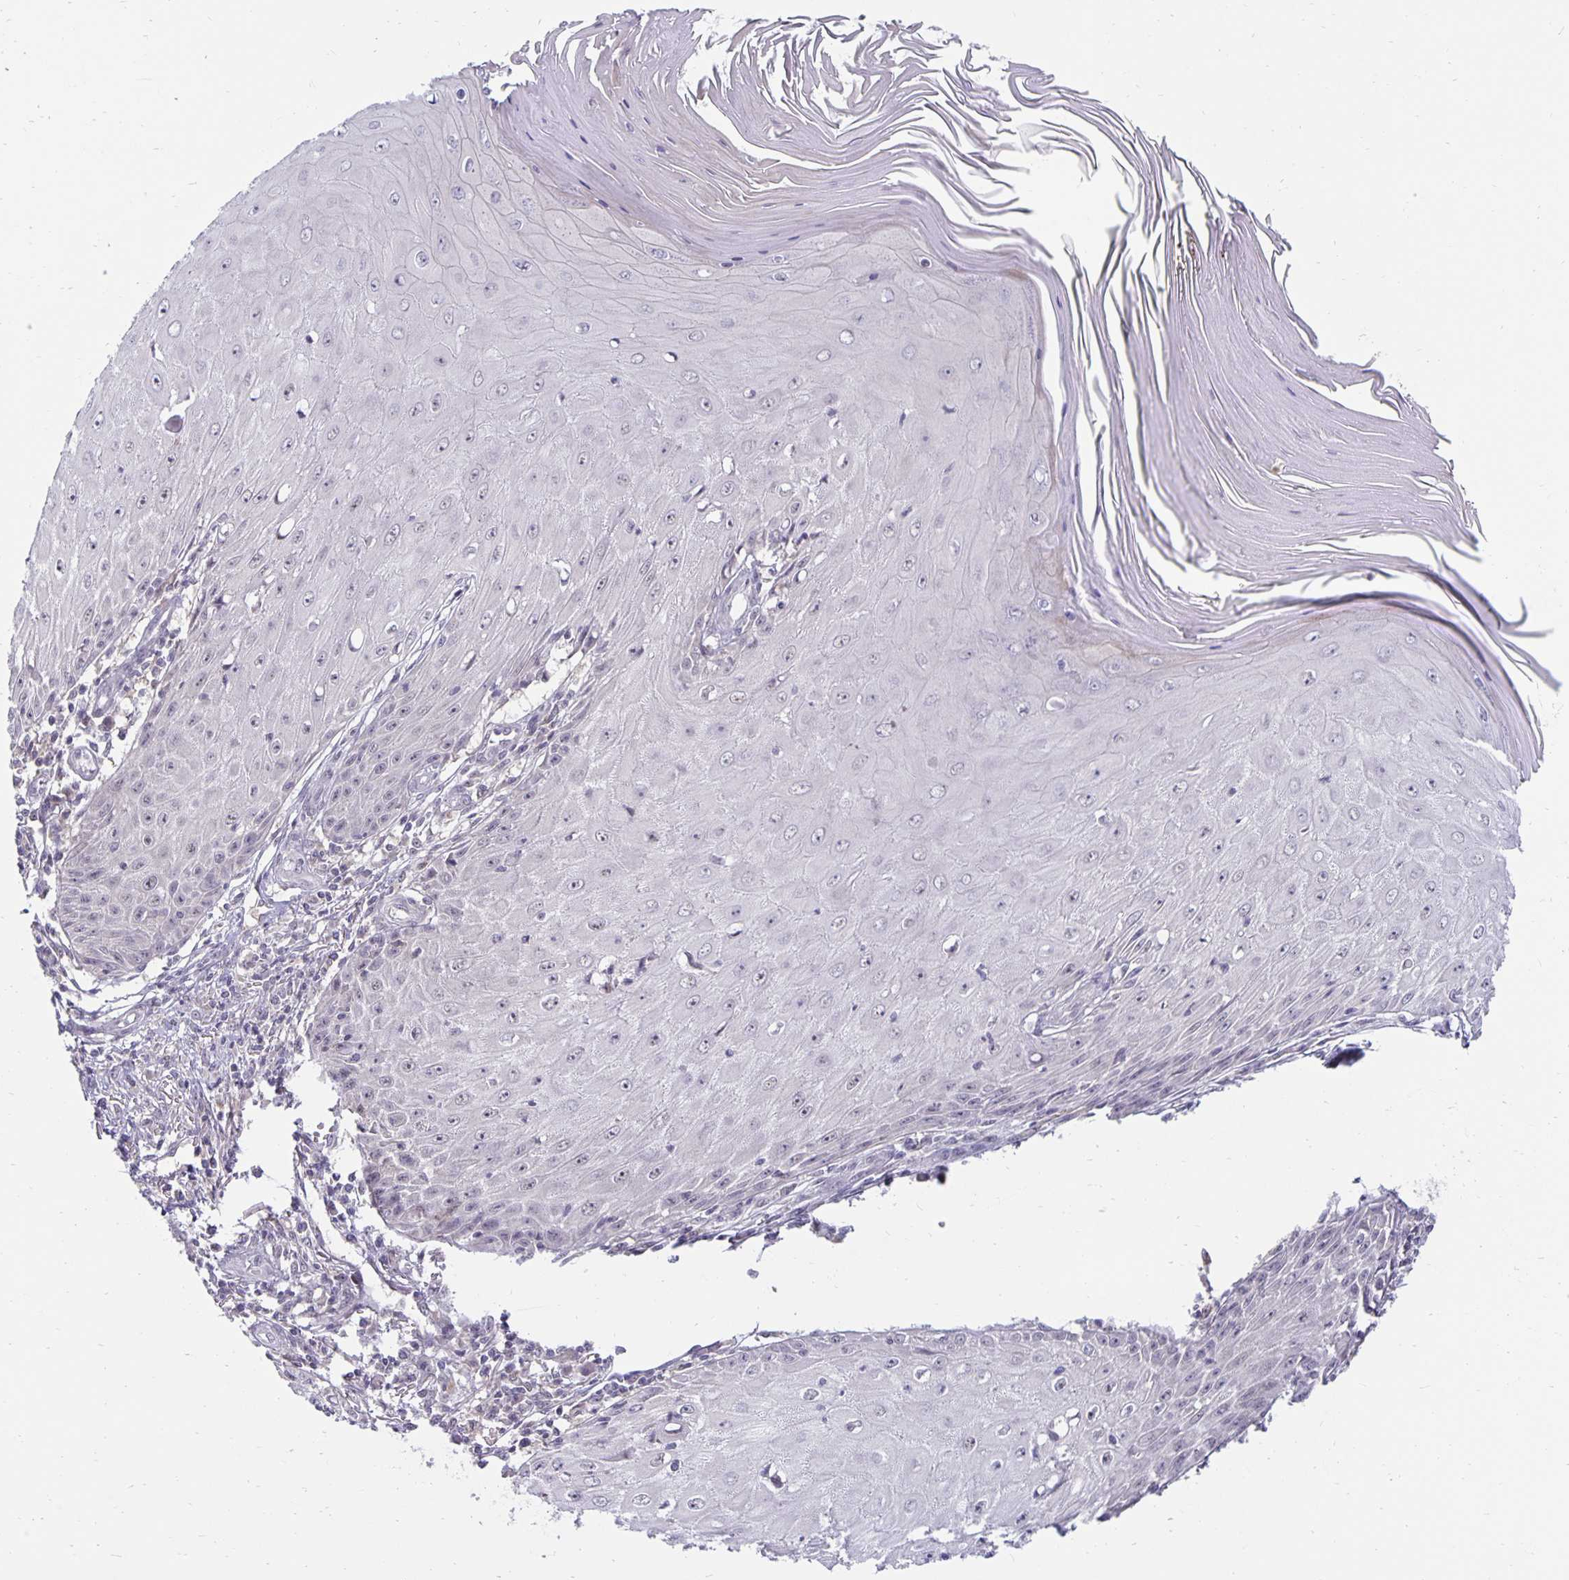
{"staining": {"intensity": "negative", "quantity": "none", "location": "none"}, "tissue": "skin cancer", "cell_type": "Tumor cells", "image_type": "cancer", "snomed": [{"axis": "morphology", "description": "Squamous cell carcinoma, NOS"}, {"axis": "topography", "description": "Skin"}], "caption": "High power microscopy image of an IHC photomicrograph of squamous cell carcinoma (skin), revealing no significant staining in tumor cells.", "gene": "EXOC6B", "patient": {"sex": "female", "age": 73}}